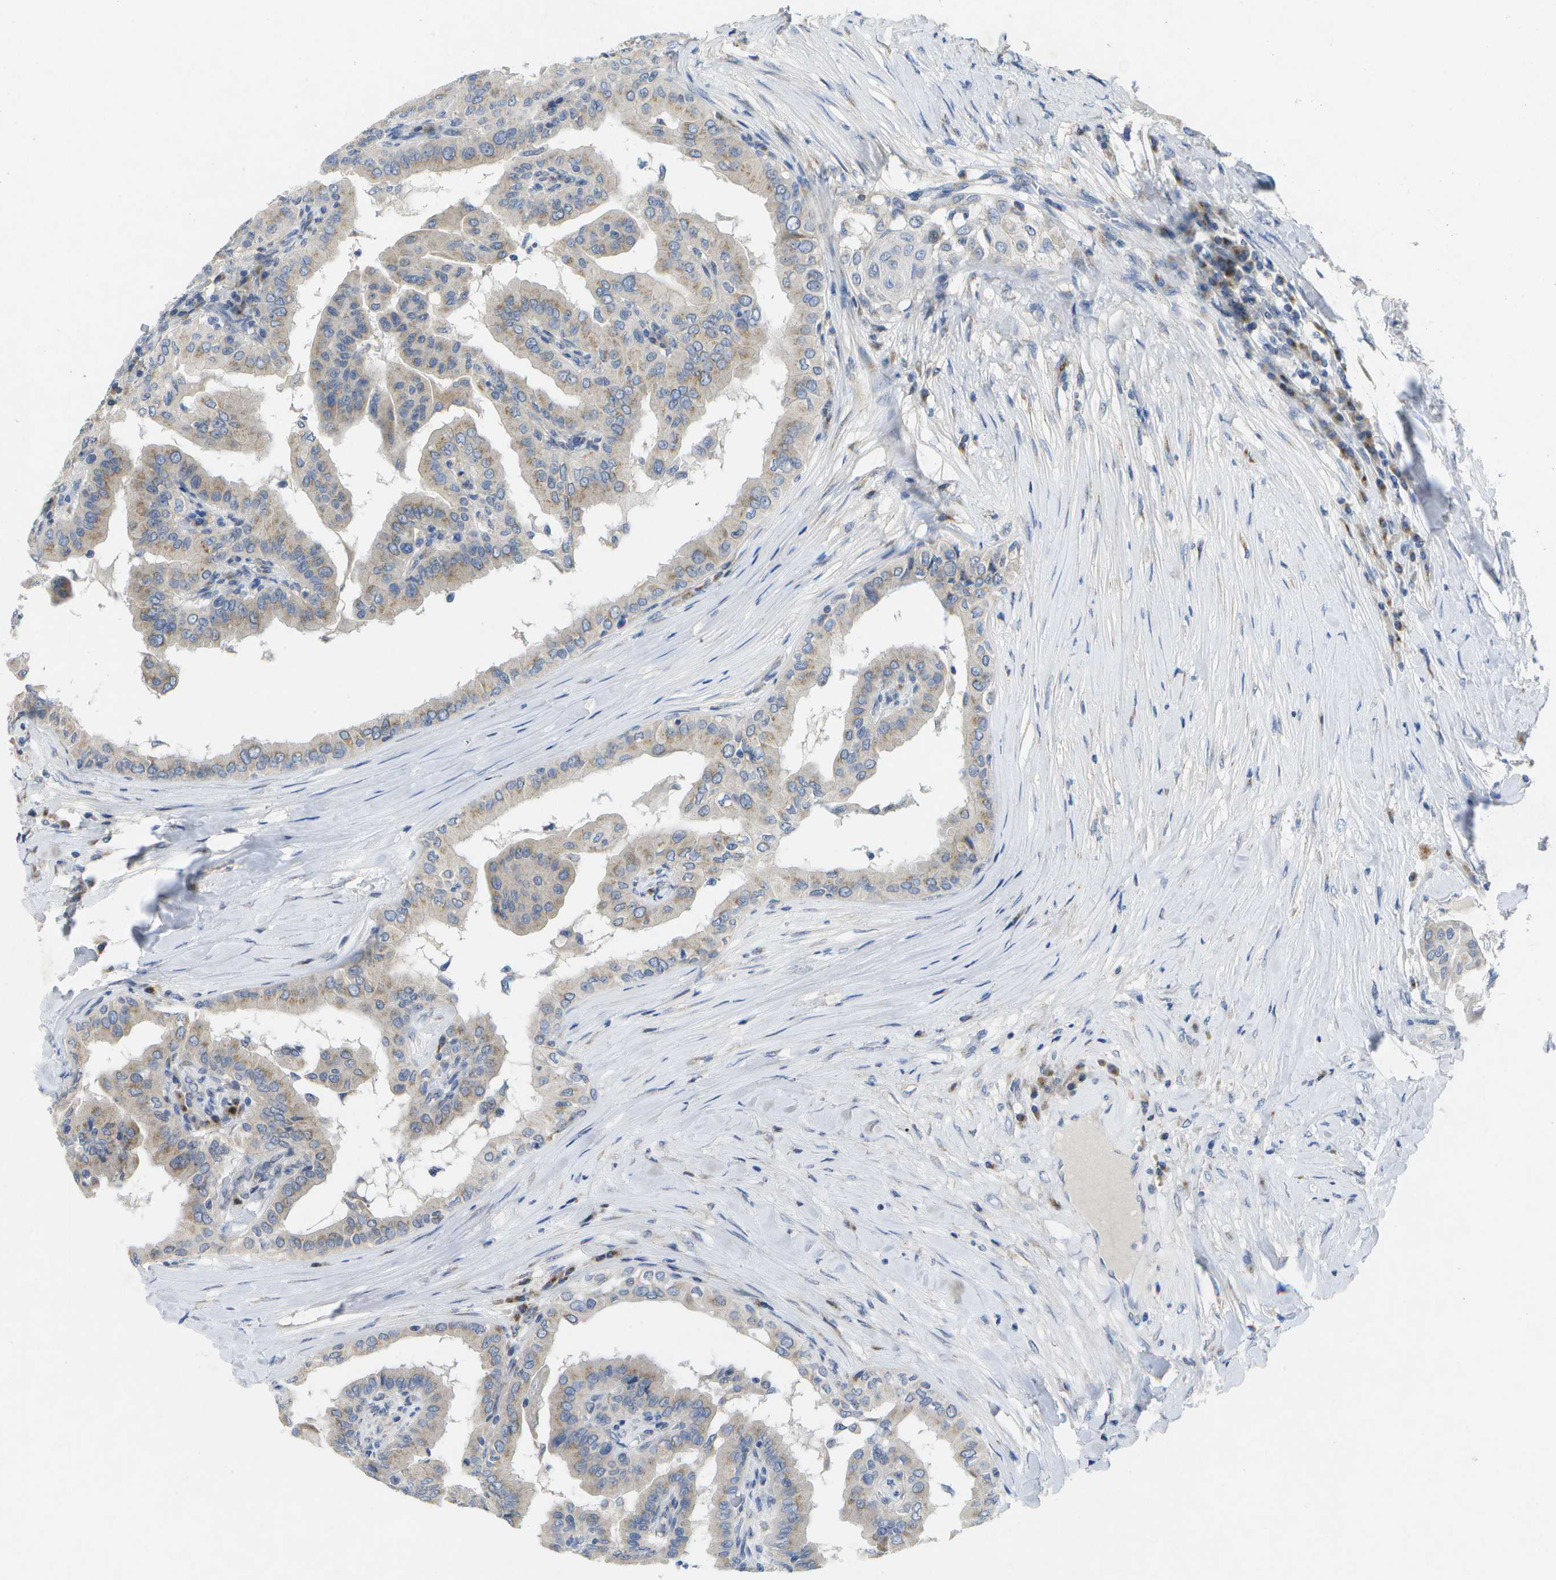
{"staining": {"intensity": "weak", "quantity": "<25%", "location": "cytoplasmic/membranous"}, "tissue": "thyroid cancer", "cell_type": "Tumor cells", "image_type": "cancer", "snomed": [{"axis": "morphology", "description": "Papillary adenocarcinoma, NOS"}, {"axis": "topography", "description": "Thyroid gland"}], "caption": "This is an IHC micrograph of thyroid cancer (papillary adenocarcinoma). There is no positivity in tumor cells.", "gene": "KDELR1", "patient": {"sex": "male", "age": 33}}